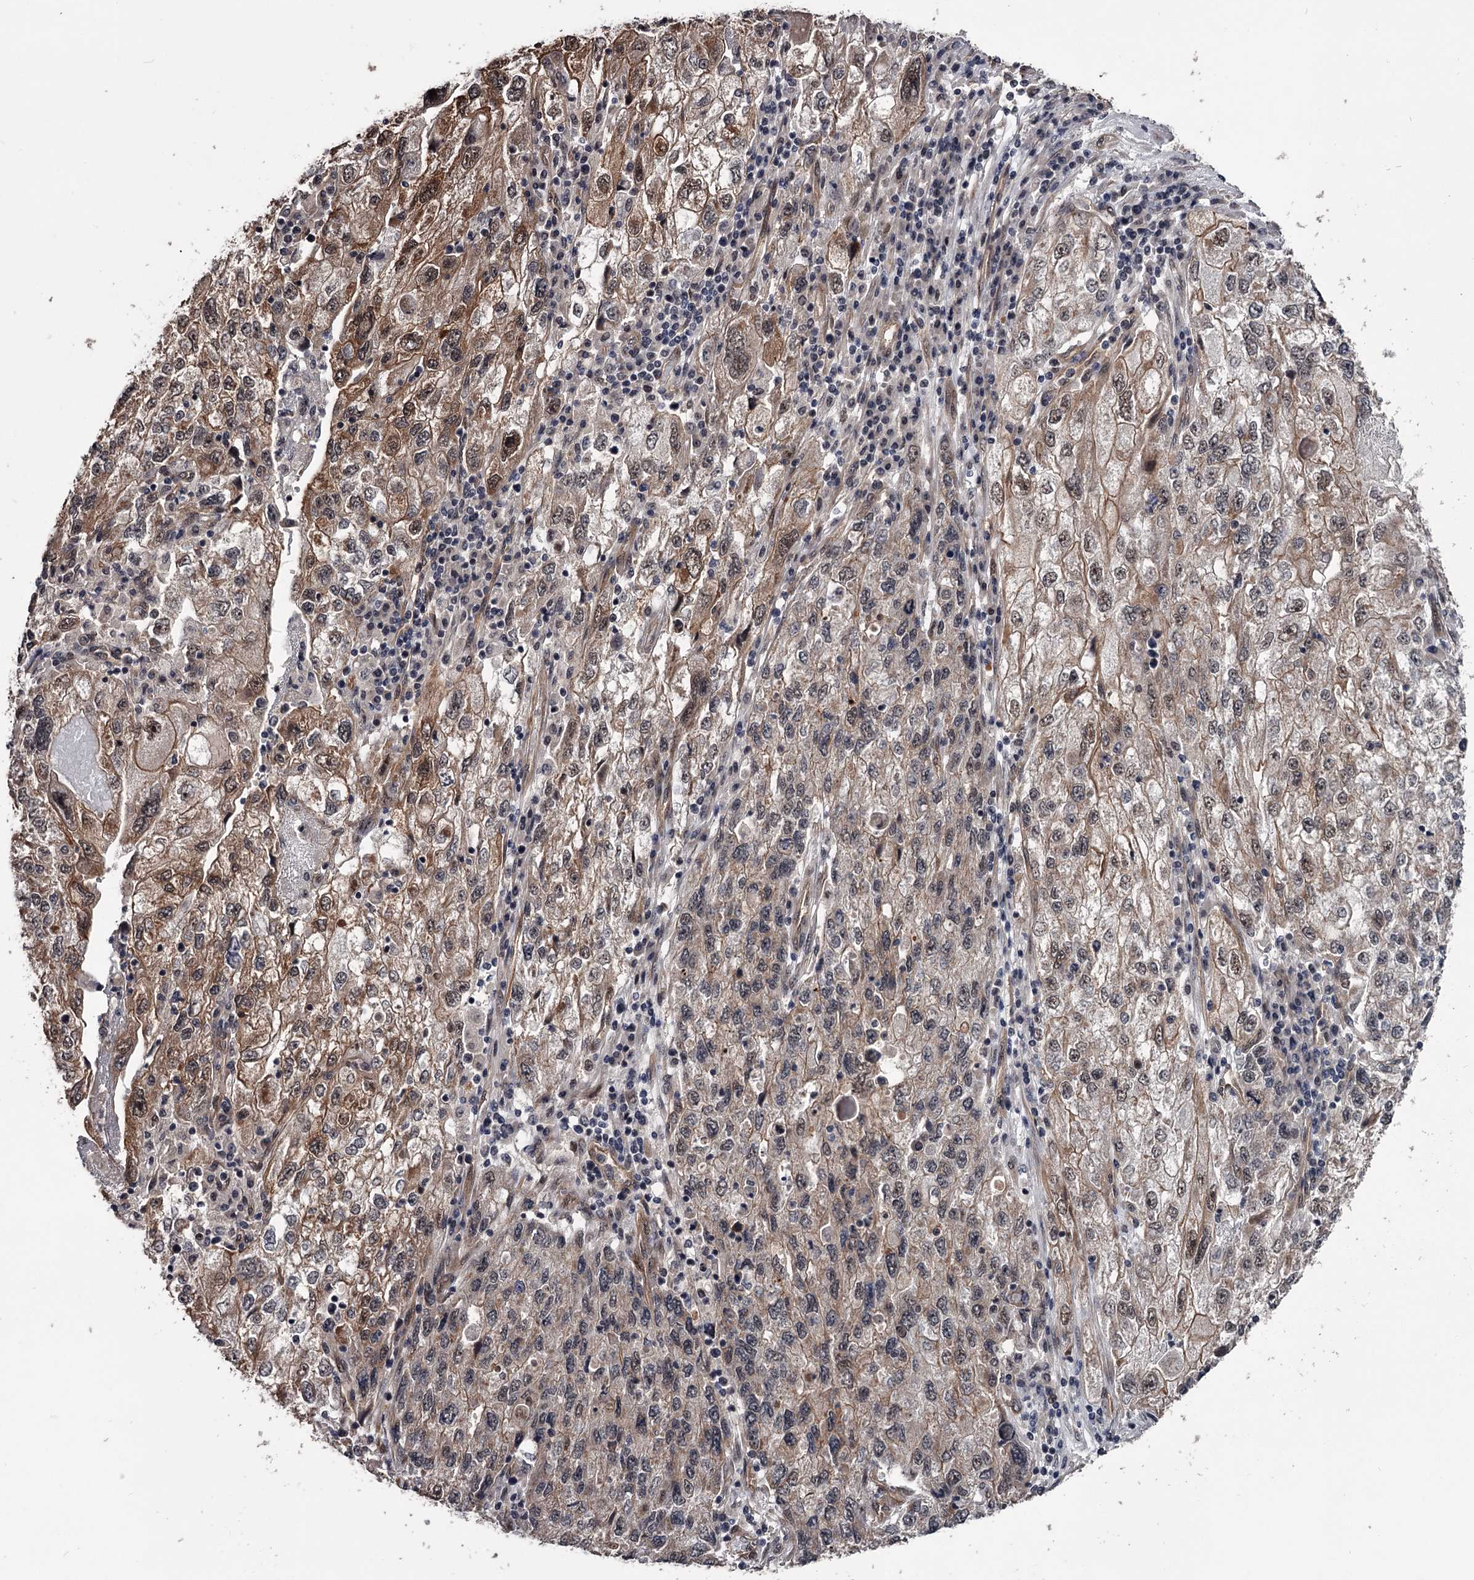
{"staining": {"intensity": "moderate", "quantity": "25%-75%", "location": "cytoplasmic/membranous,nuclear"}, "tissue": "endometrial cancer", "cell_type": "Tumor cells", "image_type": "cancer", "snomed": [{"axis": "morphology", "description": "Adenocarcinoma, NOS"}, {"axis": "topography", "description": "Endometrium"}], "caption": "Protein expression analysis of adenocarcinoma (endometrial) demonstrates moderate cytoplasmic/membranous and nuclear positivity in about 25%-75% of tumor cells. (Brightfield microscopy of DAB IHC at high magnification).", "gene": "CDC42EP2", "patient": {"sex": "female", "age": 49}}